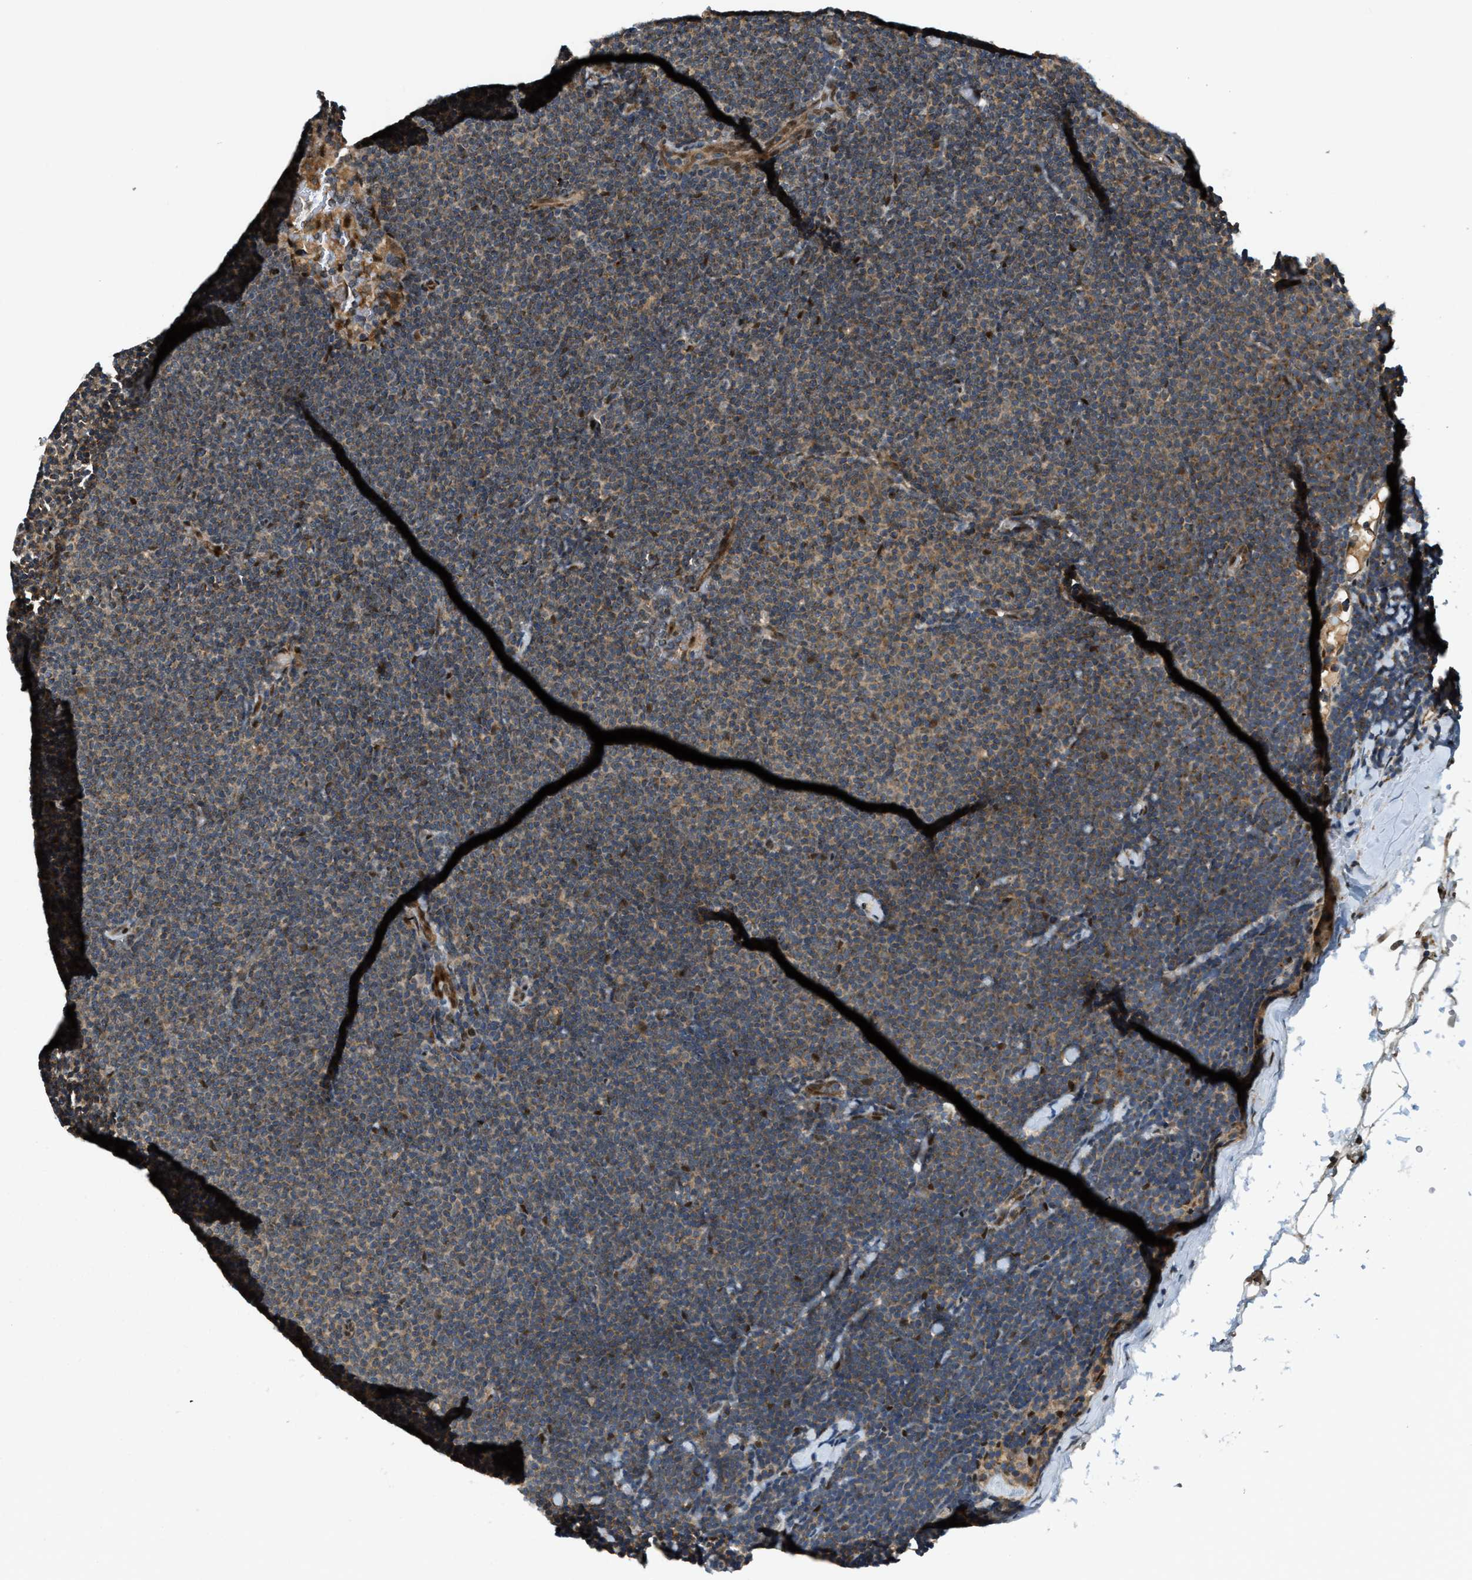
{"staining": {"intensity": "weak", "quantity": ">75%", "location": "cytoplasmic/membranous,nuclear"}, "tissue": "lymphoma", "cell_type": "Tumor cells", "image_type": "cancer", "snomed": [{"axis": "morphology", "description": "Malignant lymphoma, non-Hodgkin's type, Low grade"}, {"axis": "topography", "description": "Lymph node"}], "caption": "This is a photomicrograph of IHC staining of malignant lymphoma, non-Hodgkin's type (low-grade), which shows weak expression in the cytoplasmic/membranous and nuclear of tumor cells.", "gene": "TRAPPC14", "patient": {"sex": "female", "age": 53}}